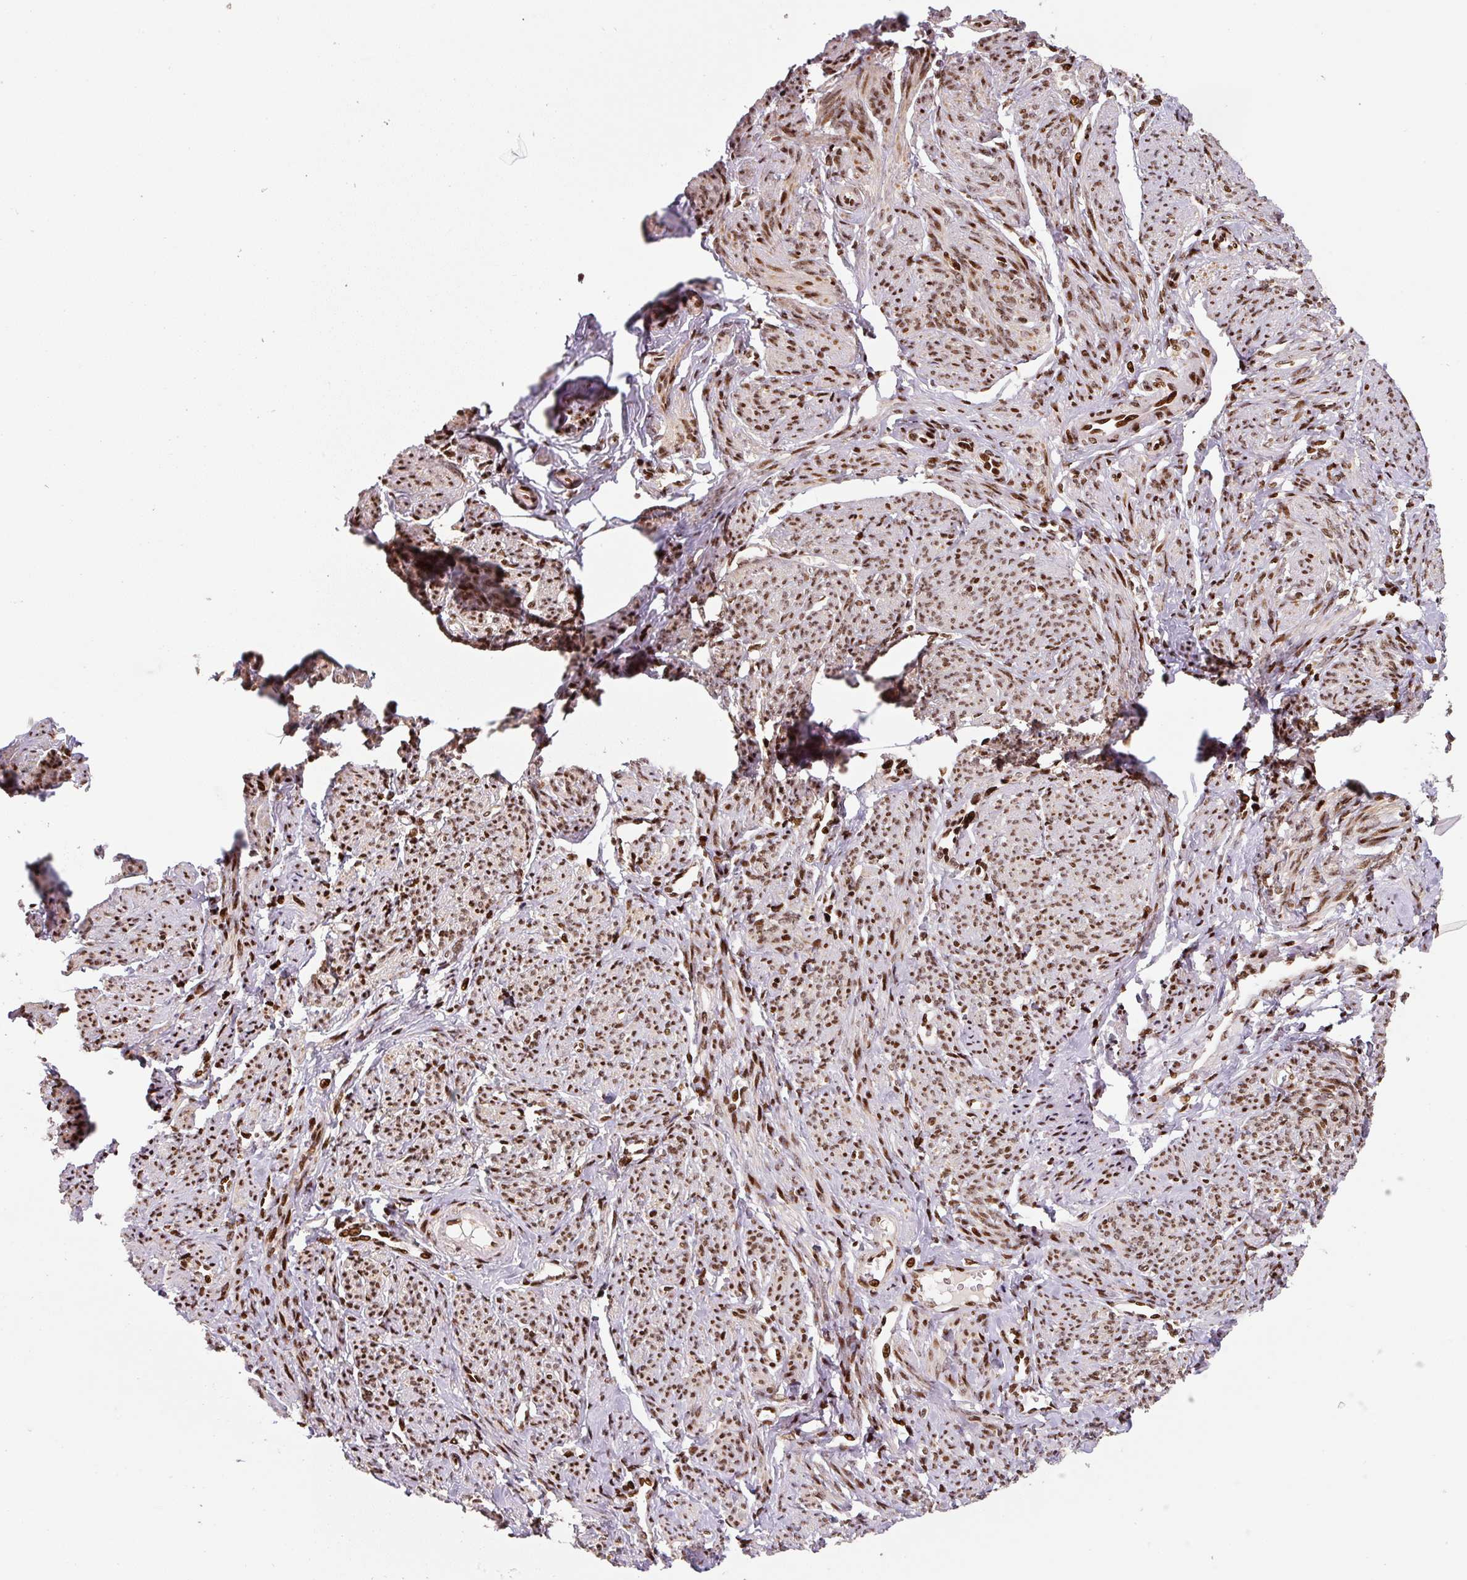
{"staining": {"intensity": "strong", "quantity": "25%-75%", "location": "nuclear"}, "tissue": "smooth muscle", "cell_type": "Smooth muscle cells", "image_type": "normal", "snomed": [{"axis": "morphology", "description": "Normal tissue, NOS"}, {"axis": "topography", "description": "Smooth muscle"}], "caption": "Immunohistochemistry (IHC) (DAB) staining of unremarkable human smooth muscle demonstrates strong nuclear protein staining in about 25%-75% of smooth muscle cells. Immunohistochemistry stains the protein in brown and the nuclei are stained blue.", "gene": "PYDC2", "patient": {"sex": "female", "age": 65}}